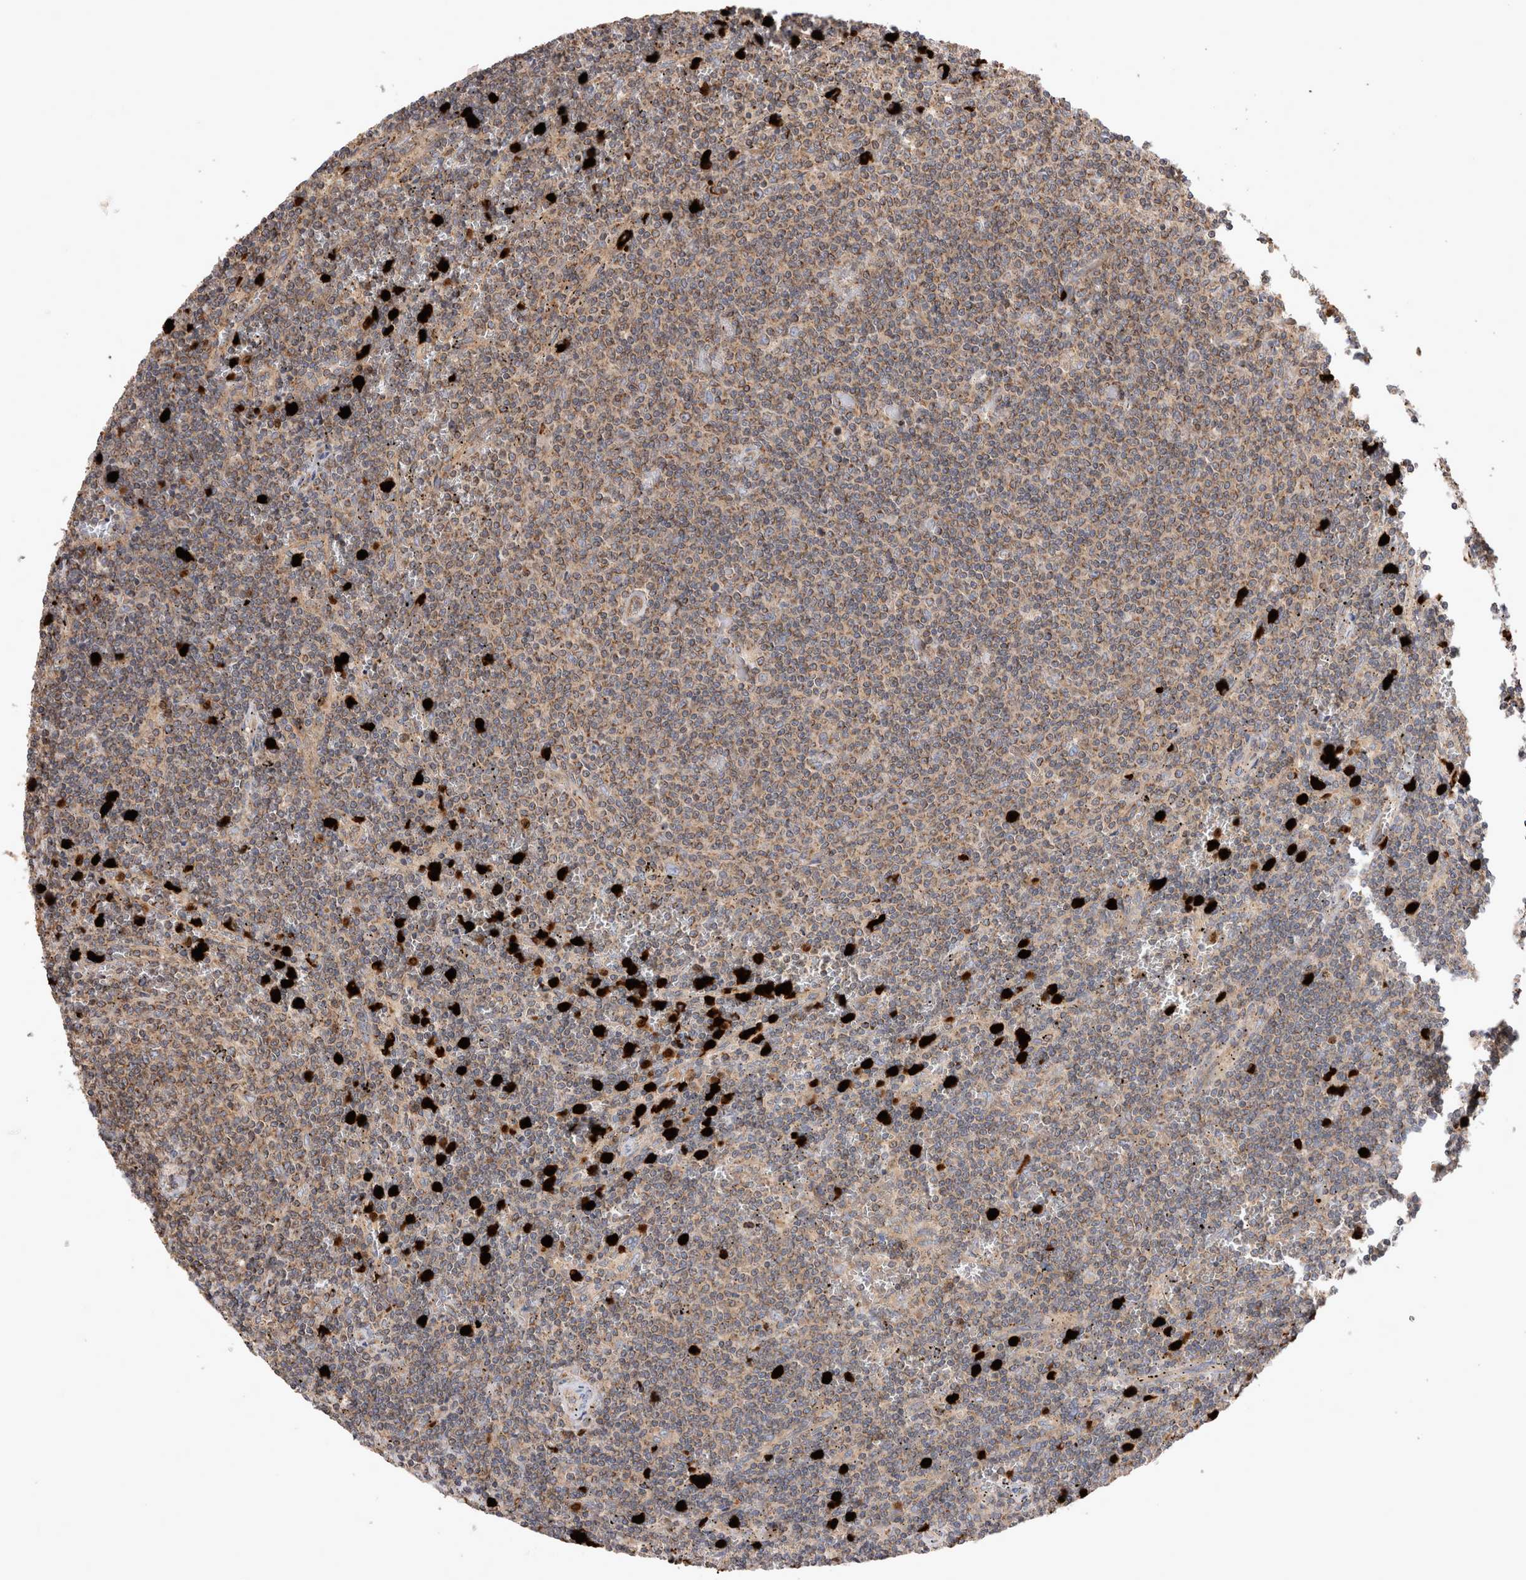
{"staining": {"intensity": "moderate", "quantity": ">75%", "location": "cytoplasmic/membranous"}, "tissue": "lymphoma", "cell_type": "Tumor cells", "image_type": "cancer", "snomed": [{"axis": "morphology", "description": "Malignant lymphoma, non-Hodgkin's type, Low grade"}, {"axis": "topography", "description": "Spleen"}], "caption": "IHC of low-grade malignant lymphoma, non-Hodgkin's type exhibits medium levels of moderate cytoplasmic/membranous expression in approximately >75% of tumor cells. (Stains: DAB in brown, nuclei in blue, Microscopy: brightfield microscopy at high magnification).", "gene": "NXT2", "patient": {"sex": "female", "age": 50}}